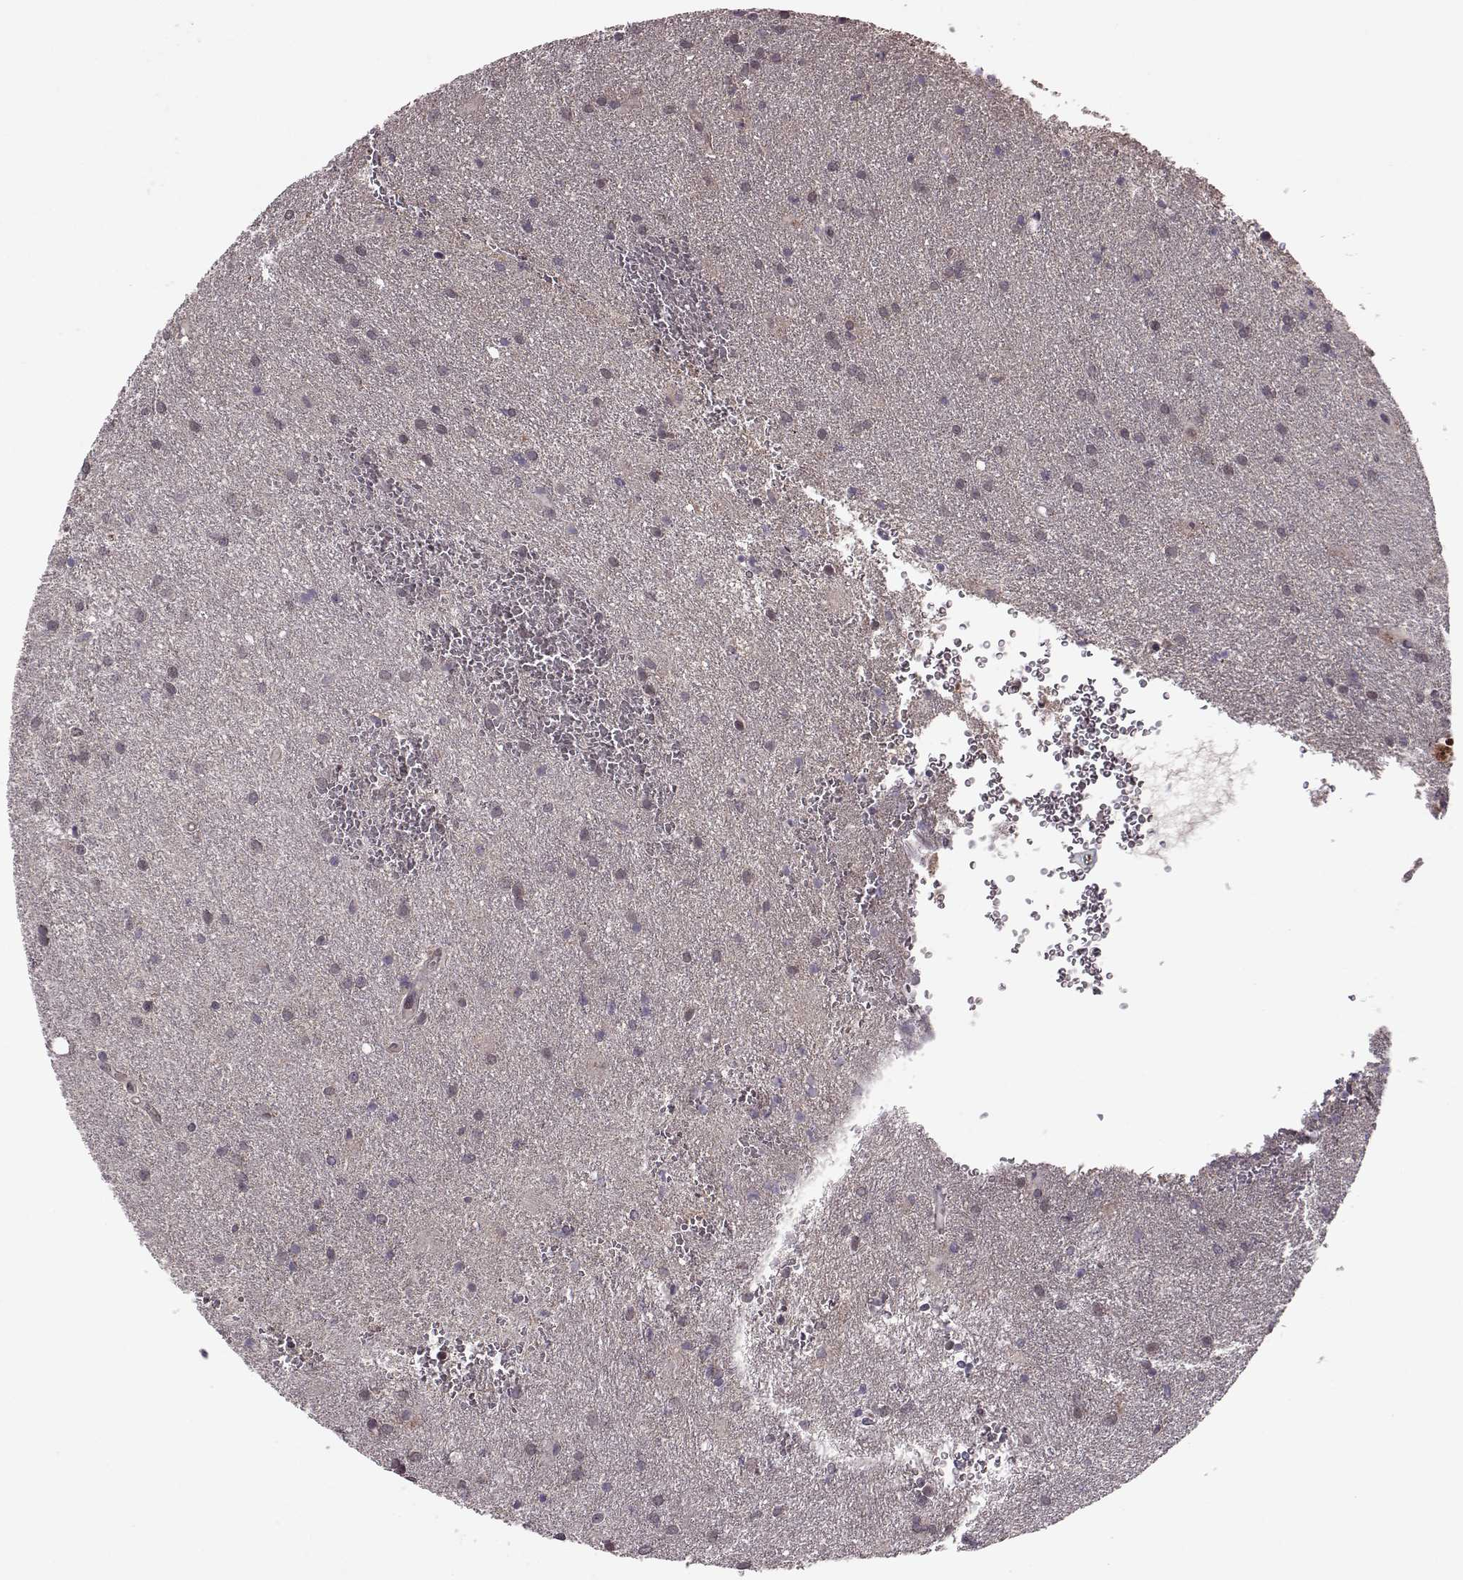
{"staining": {"intensity": "negative", "quantity": "none", "location": "none"}, "tissue": "glioma", "cell_type": "Tumor cells", "image_type": "cancer", "snomed": [{"axis": "morphology", "description": "Glioma, malignant, Low grade"}, {"axis": "topography", "description": "Brain"}], "caption": "Malignant low-grade glioma was stained to show a protein in brown. There is no significant staining in tumor cells. (Stains: DAB (3,3'-diaminobenzidine) immunohistochemistry with hematoxylin counter stain, Microscopy: brightfield microscopy at high magnification).", "gene": "FNIP2", "patient": {"sex": "male", "age": 58}}